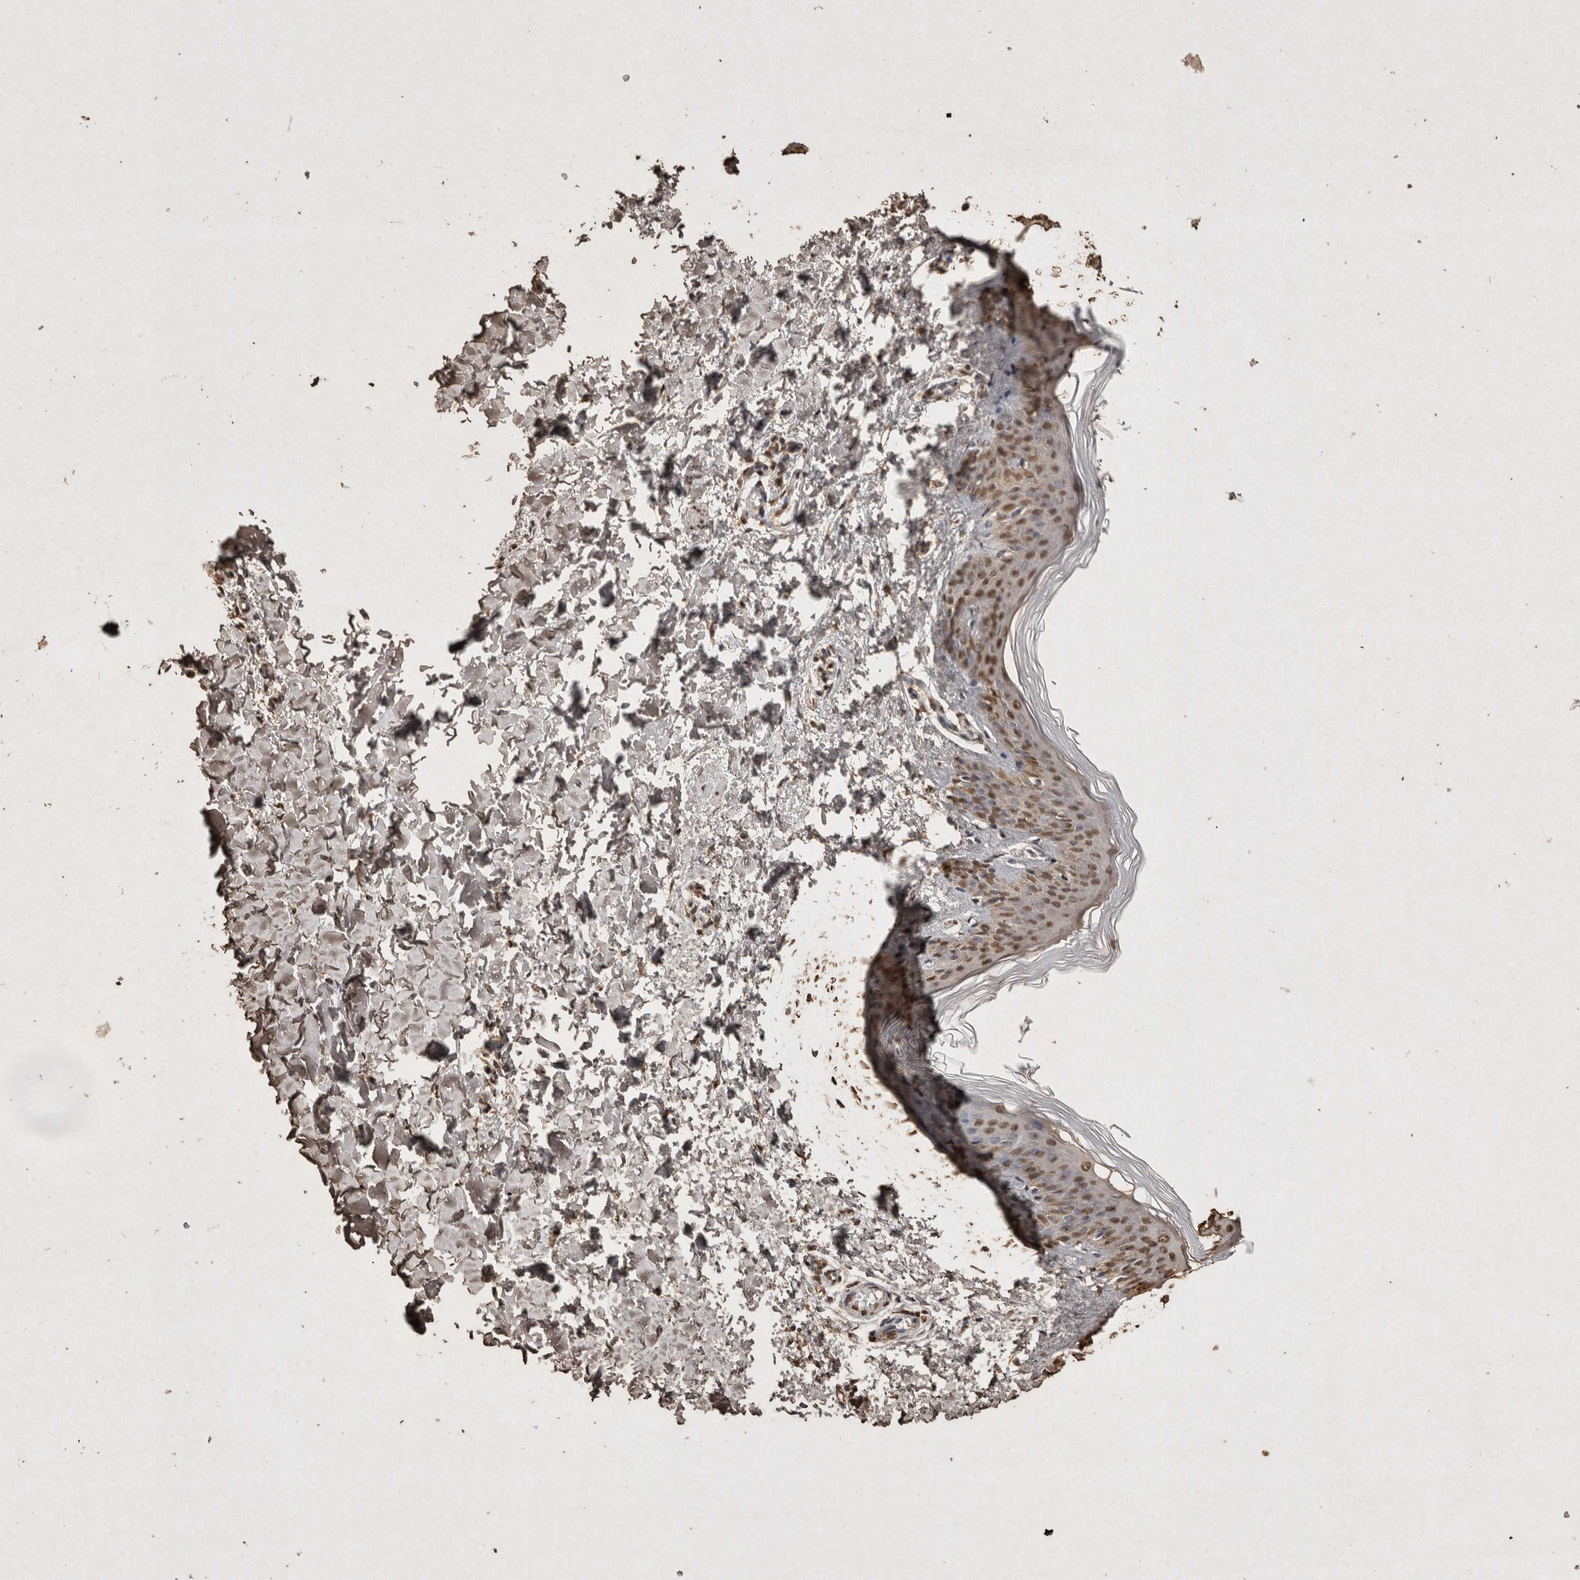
{"staining": {"intensity": "moderate", "quantity": ">75%", "location": "nuclear"}, "tissue": "skin", "cell_type": "Fibroblasts", "image_type": "normal", "snomed": [{"axis": "morphology", "description": "Normal tissue, NOS"}, {"axis": "morphology", "description": "Neoplasm, benign, NOS"}, {"axis": "topography", "description": "Skin"}, {"axis": "topography", "description": "Soft tissue"}], "caption": "Immunohistochemical staining of normal human skin displays medium levels of moderate nuclear staining in about >75% of fibroblasts. The protein is stained brown, and the nuclei are stained in blue (DAB IHC with brightfield microscopy, high magnification).", "gene": "FSTL3", "patient": {"sex": "male", "age": 26}}